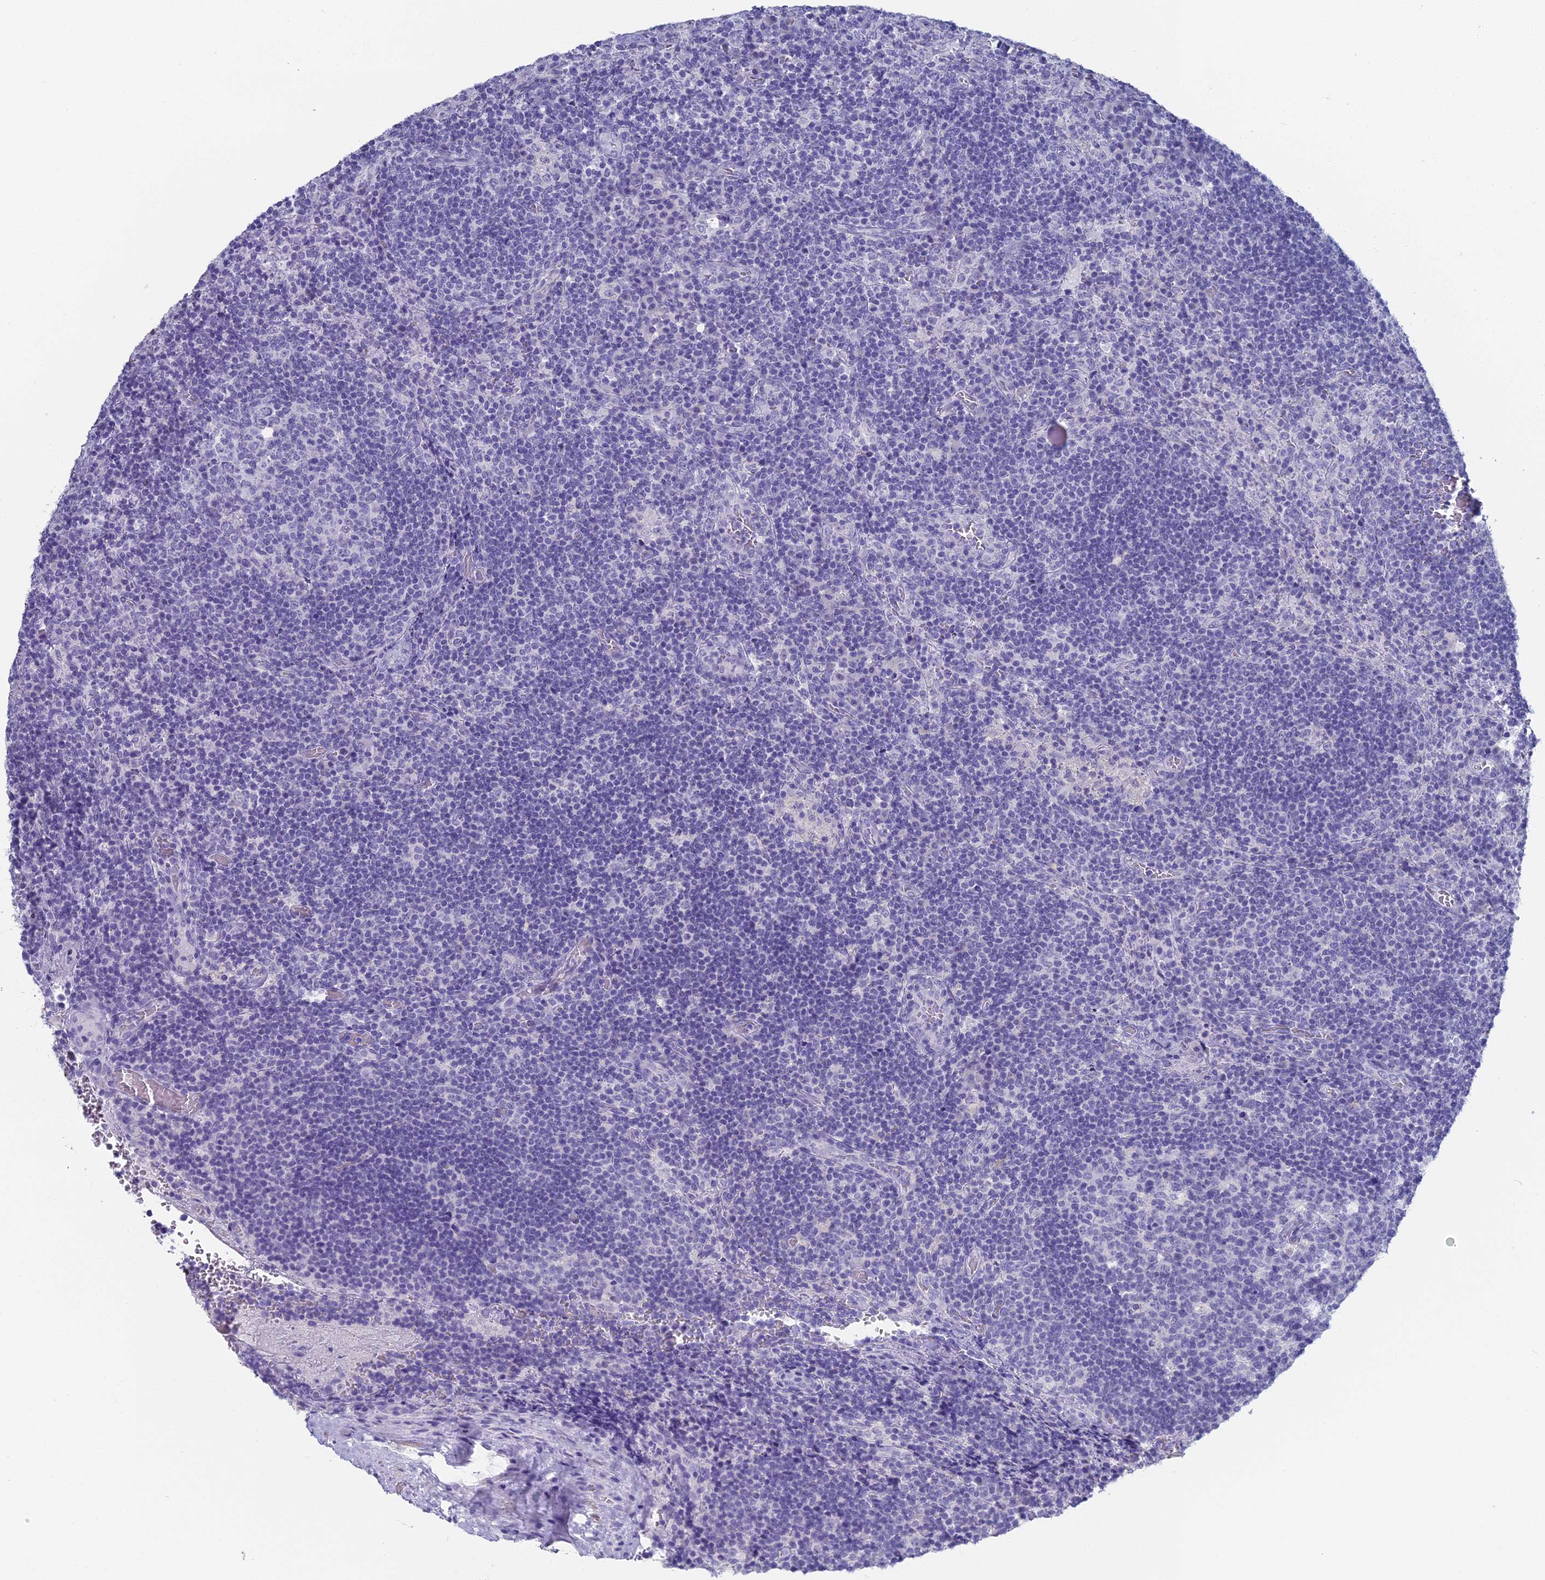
{"staining": {"intensity": "negative", "quantity": "none", "location": "none"}, "tissue": "lymph node", "cell_type": "Germinal center cells", "image_type": "normal", "snomed": [{"axis": "morphology", "description": "Normal tissue, NOS"}, {"axis": "topography", "description": "Lymph node"}], "caption": "Micrograph shows no significant protein expression in germinal center cells of normal lymph node.", "gene": "ALPP", "patient": {"sex": "male", "age": 58}}